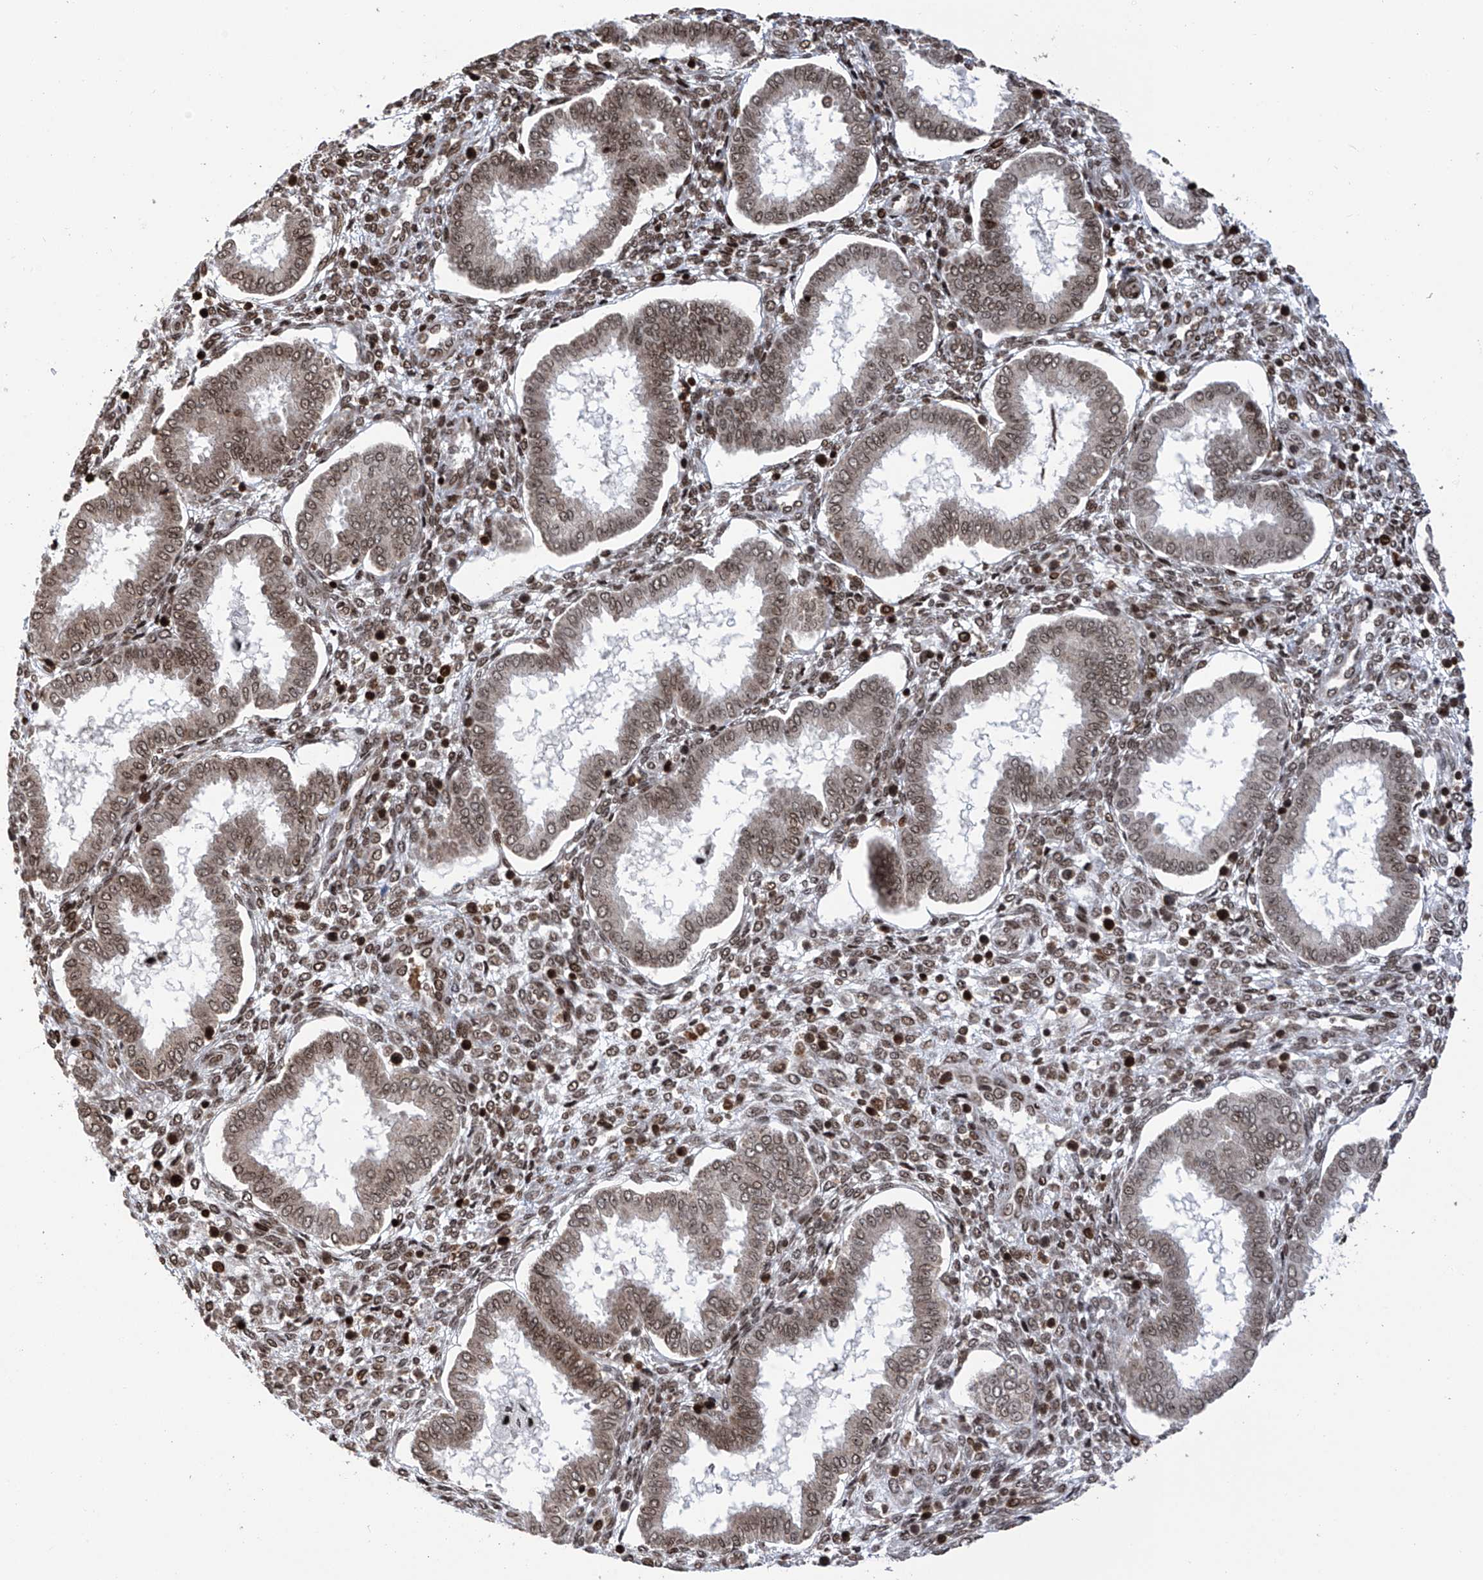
{"staining": {"intensity": "strong", "quantity": ">75%", "location": "nuclear"}, "tissue": "endometrium", "cell_type": "Cells in endometrial stroma", "image_type": "normal", "snomed": [{"axis": "morphology", "description": "Normal tissue, NOS"}, {"axis": "topography", "description": "Endometrium"}], "caption": "Strong nuclear protein expression is appreciated in approximately >75% of cells in endometrial stroma in endometrium. The staining was performed using DAB (3,3'-diaminobenzidine), with brown indicating positive protein expression. Nuclei are stained blue with hematoxylin.", "gene": "PAK1IP1", "patient": {"sex": "female", "age": 24}}